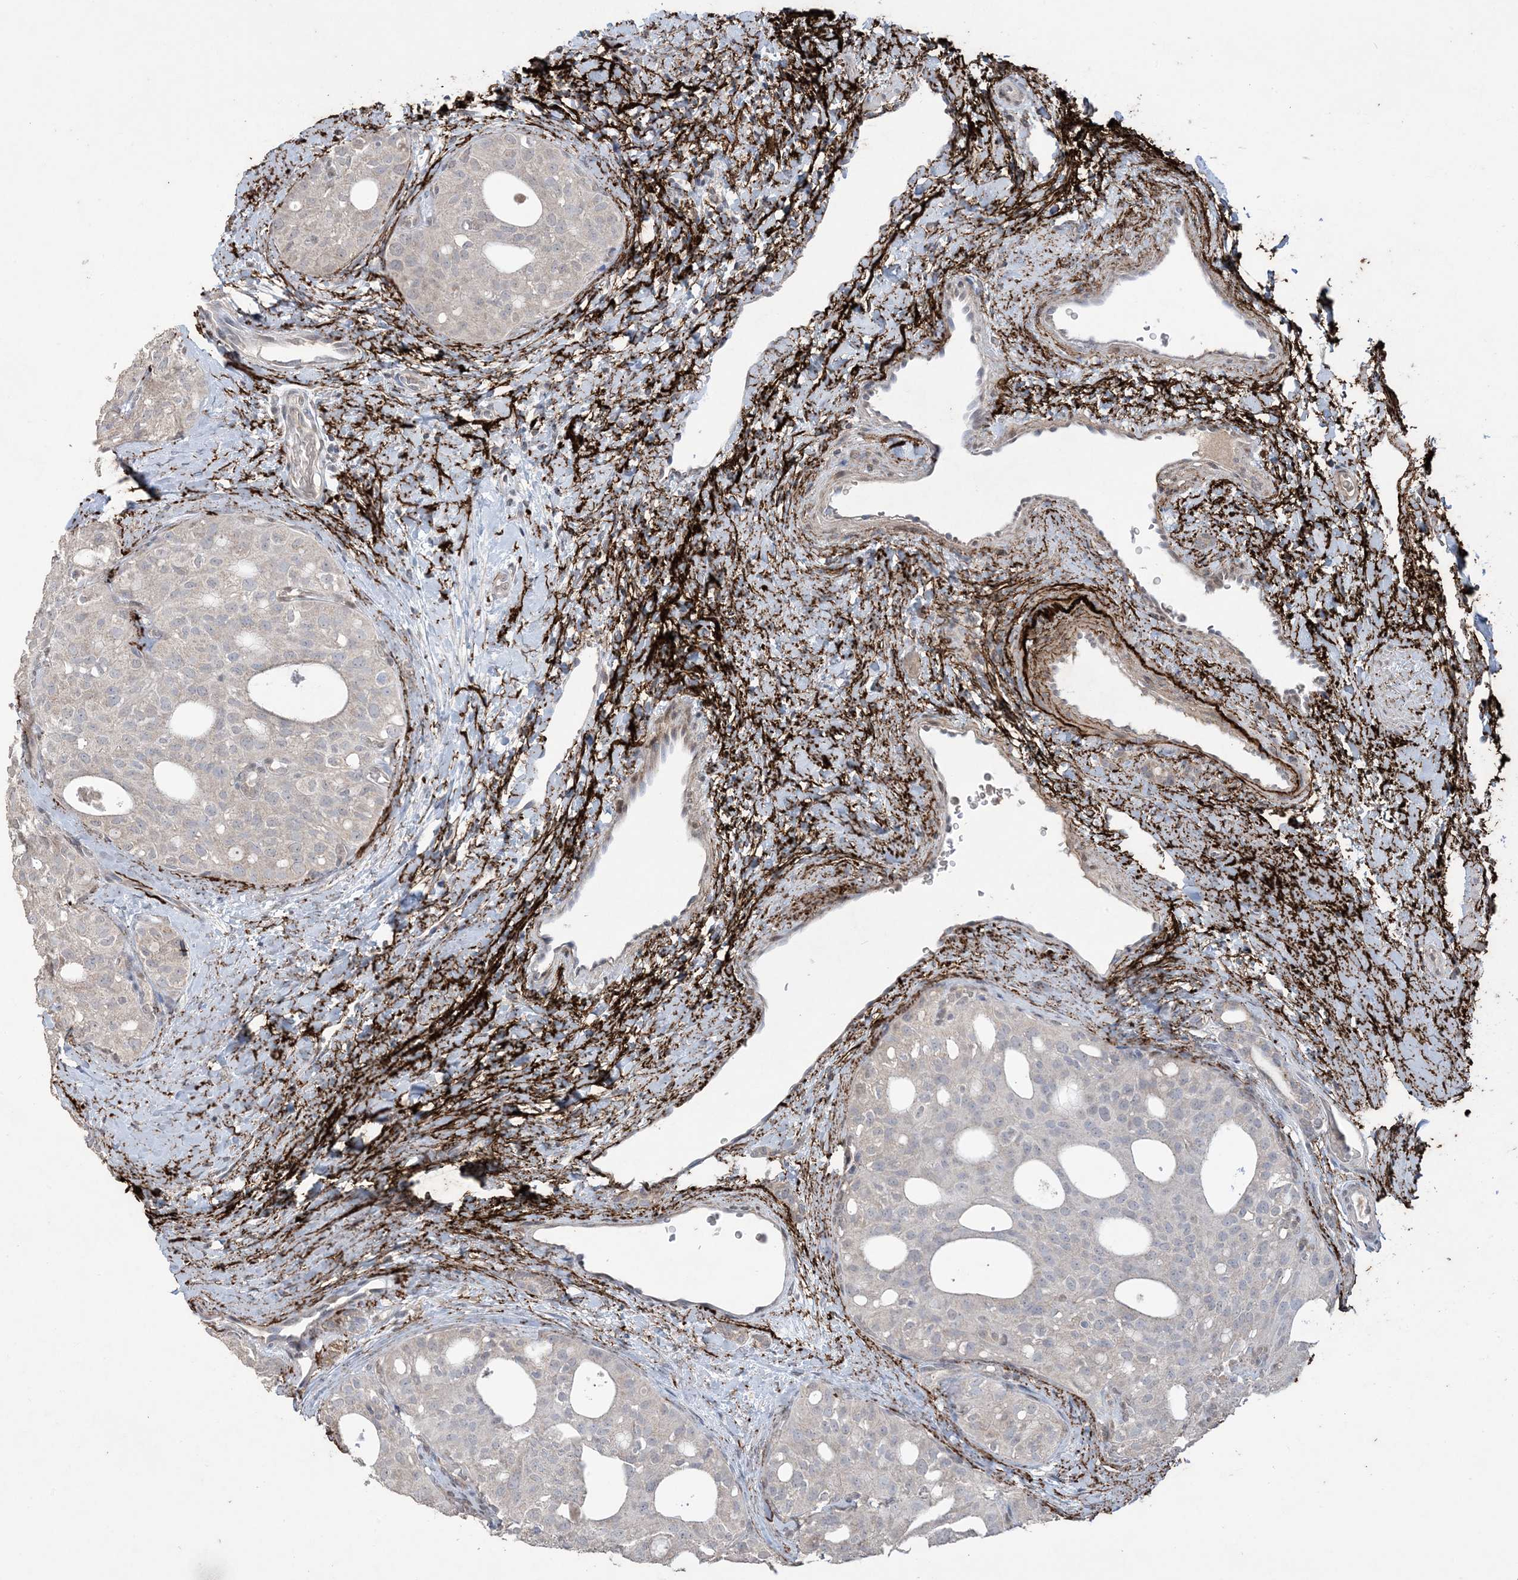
{"staining": {"intensity": "negative", "quantity": "none", "location": "none"}, "tissue": "thyroid cancer", "cell_type": "Tumor cells", "image_type": "cancer", "snomed": [{"axis": "morphology", "description": "Follicular adenoma carcinoma, NOS"}, {"axis": "topography", "description": "Thyroid gland"}], "caption": "The IHC micrograph has no significant staining in tumor cells of thyroid cancer tissue.", "gene": "XRN1", "patient": {"sex": "male", "age": 75}}